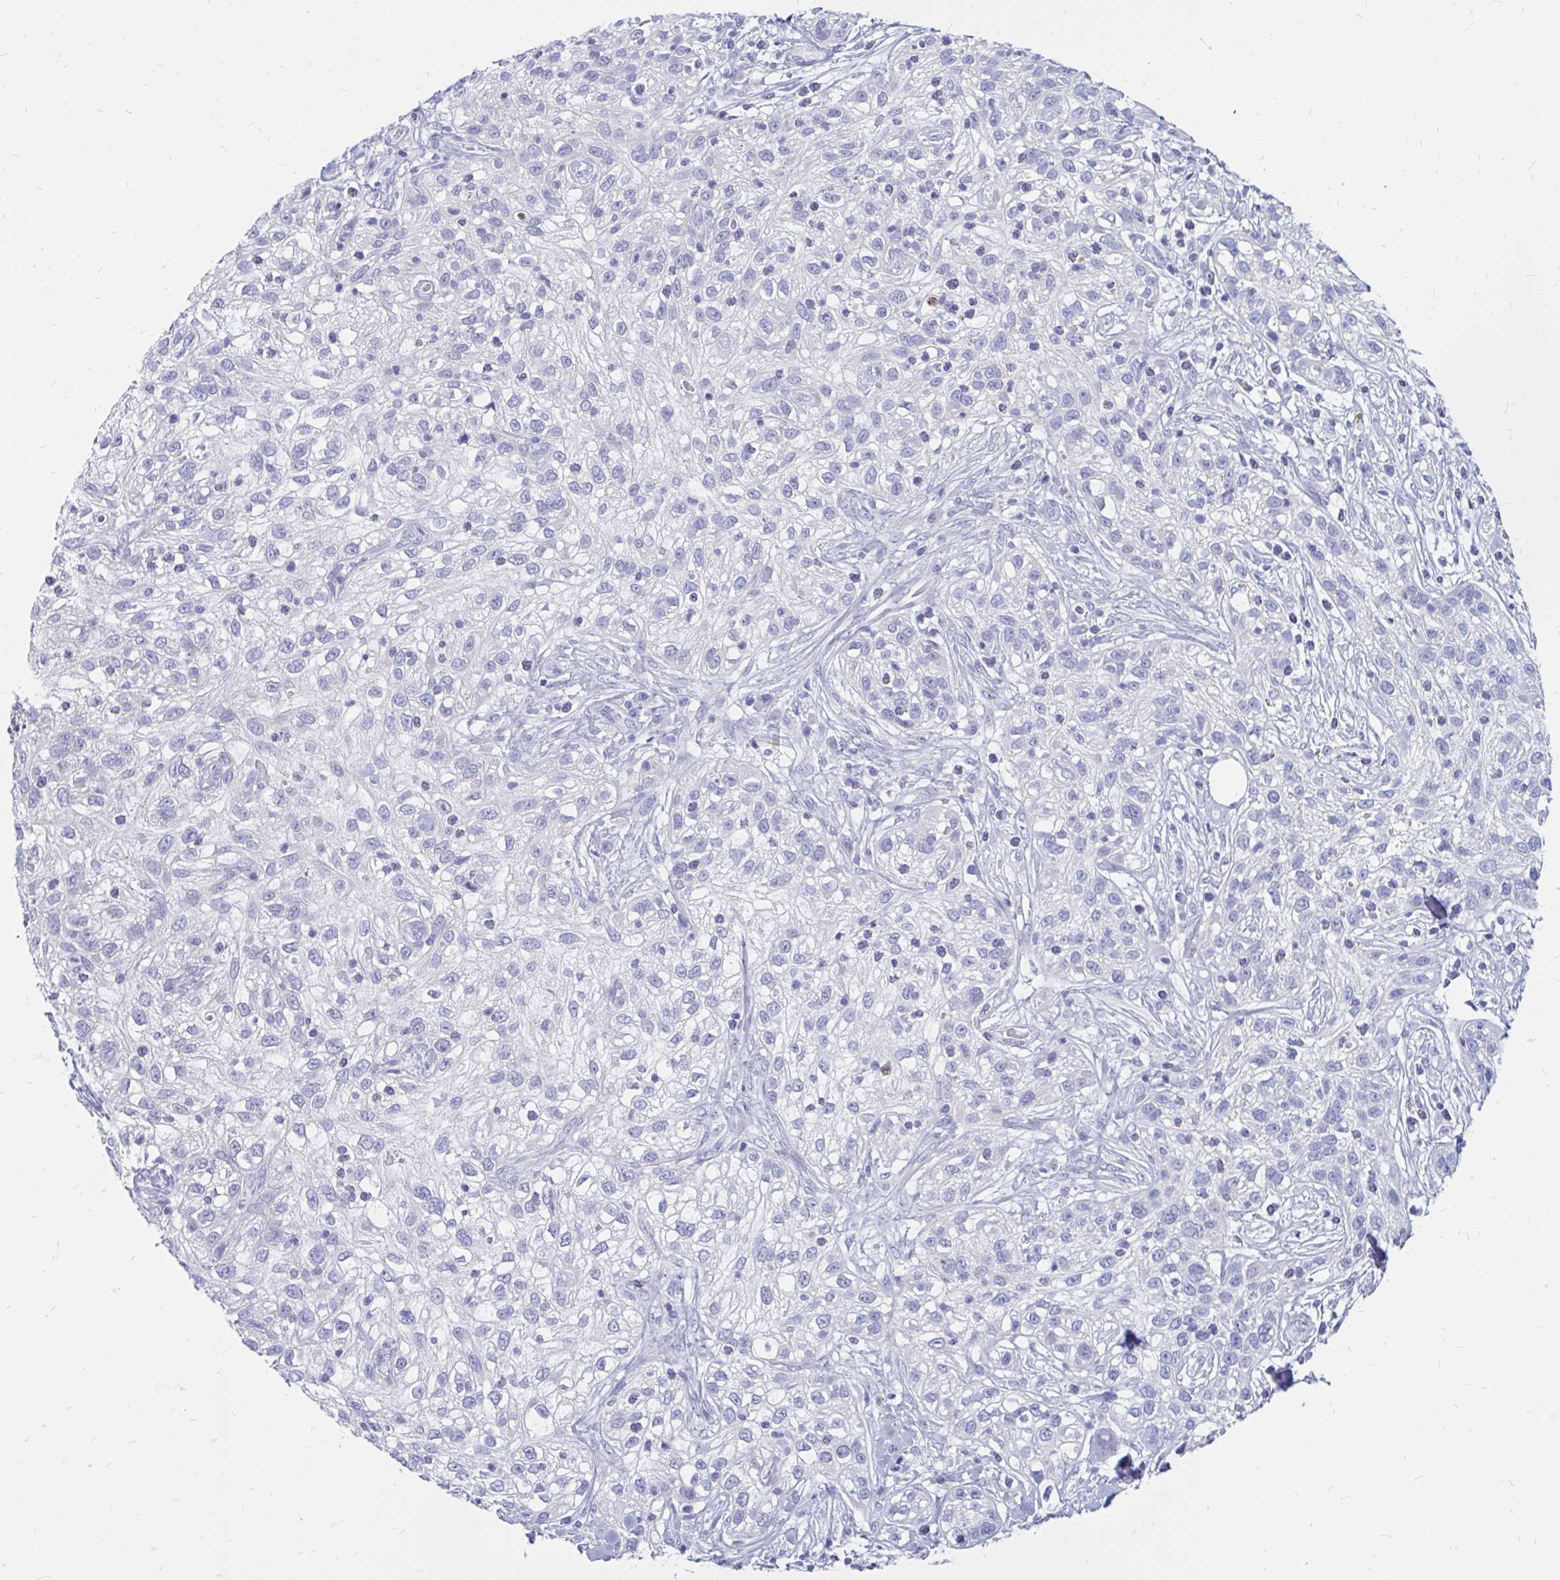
{"staining": {"intensity": "negative", "quantity": "none", "location": "none"}, "tissue": "skin cancer", "cell_type": "Tumor cells", "image_type": "cancer", "snomed": [{"axis": "morphology", "description": "Squamous cell carcinoma, NOS"}, {"axis": "topography", "description": "Skin"}], "caption": "A high-resolution image shows IHC staining of skin cancer, which reveals no significant expression in tumor cells. The staining is performed using DAB brown chromogen with nuclei counter-stained in using hematoxylin.", "gene": "IGSF5", "patient": {"sex": "male", "age": 82}}